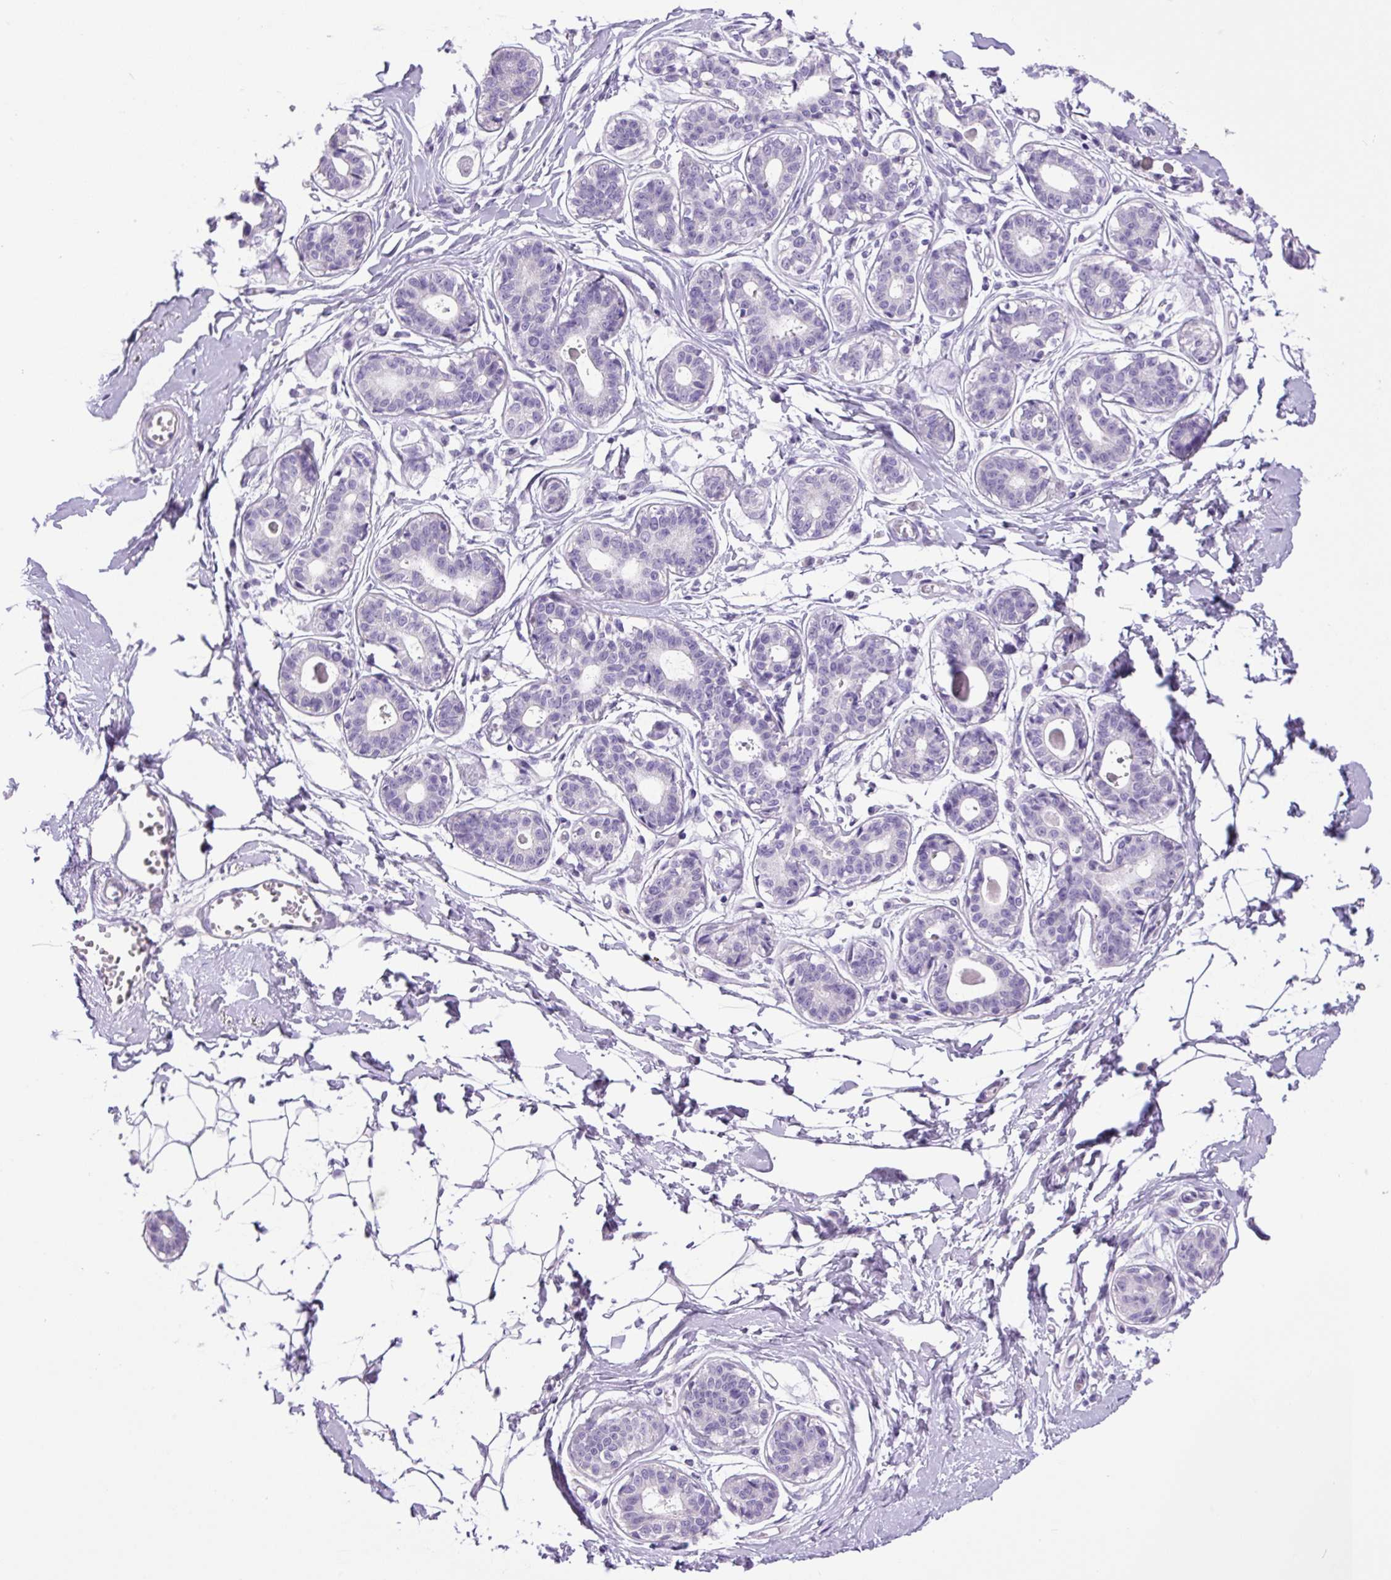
{"staining": {"intensity": "negative", "quantity": "none", "location": "none"}, "tissue": "breast", "cell_type": "Adipocytes", "image_type": "normal", "snomed": [{"axis": "morphology", "description": "Normal tissue, NOS"}, {"axis": "topography", "description": "Breast"}], "caption": "This is a image of immunohistochemistry staining of normal breast, which shows no staining in adipocytes. (Immunohistochemistry, brightfield microscopy, high magnification).", "gene": "CHGA", "patient": {"sex": "female", "age": 45}}